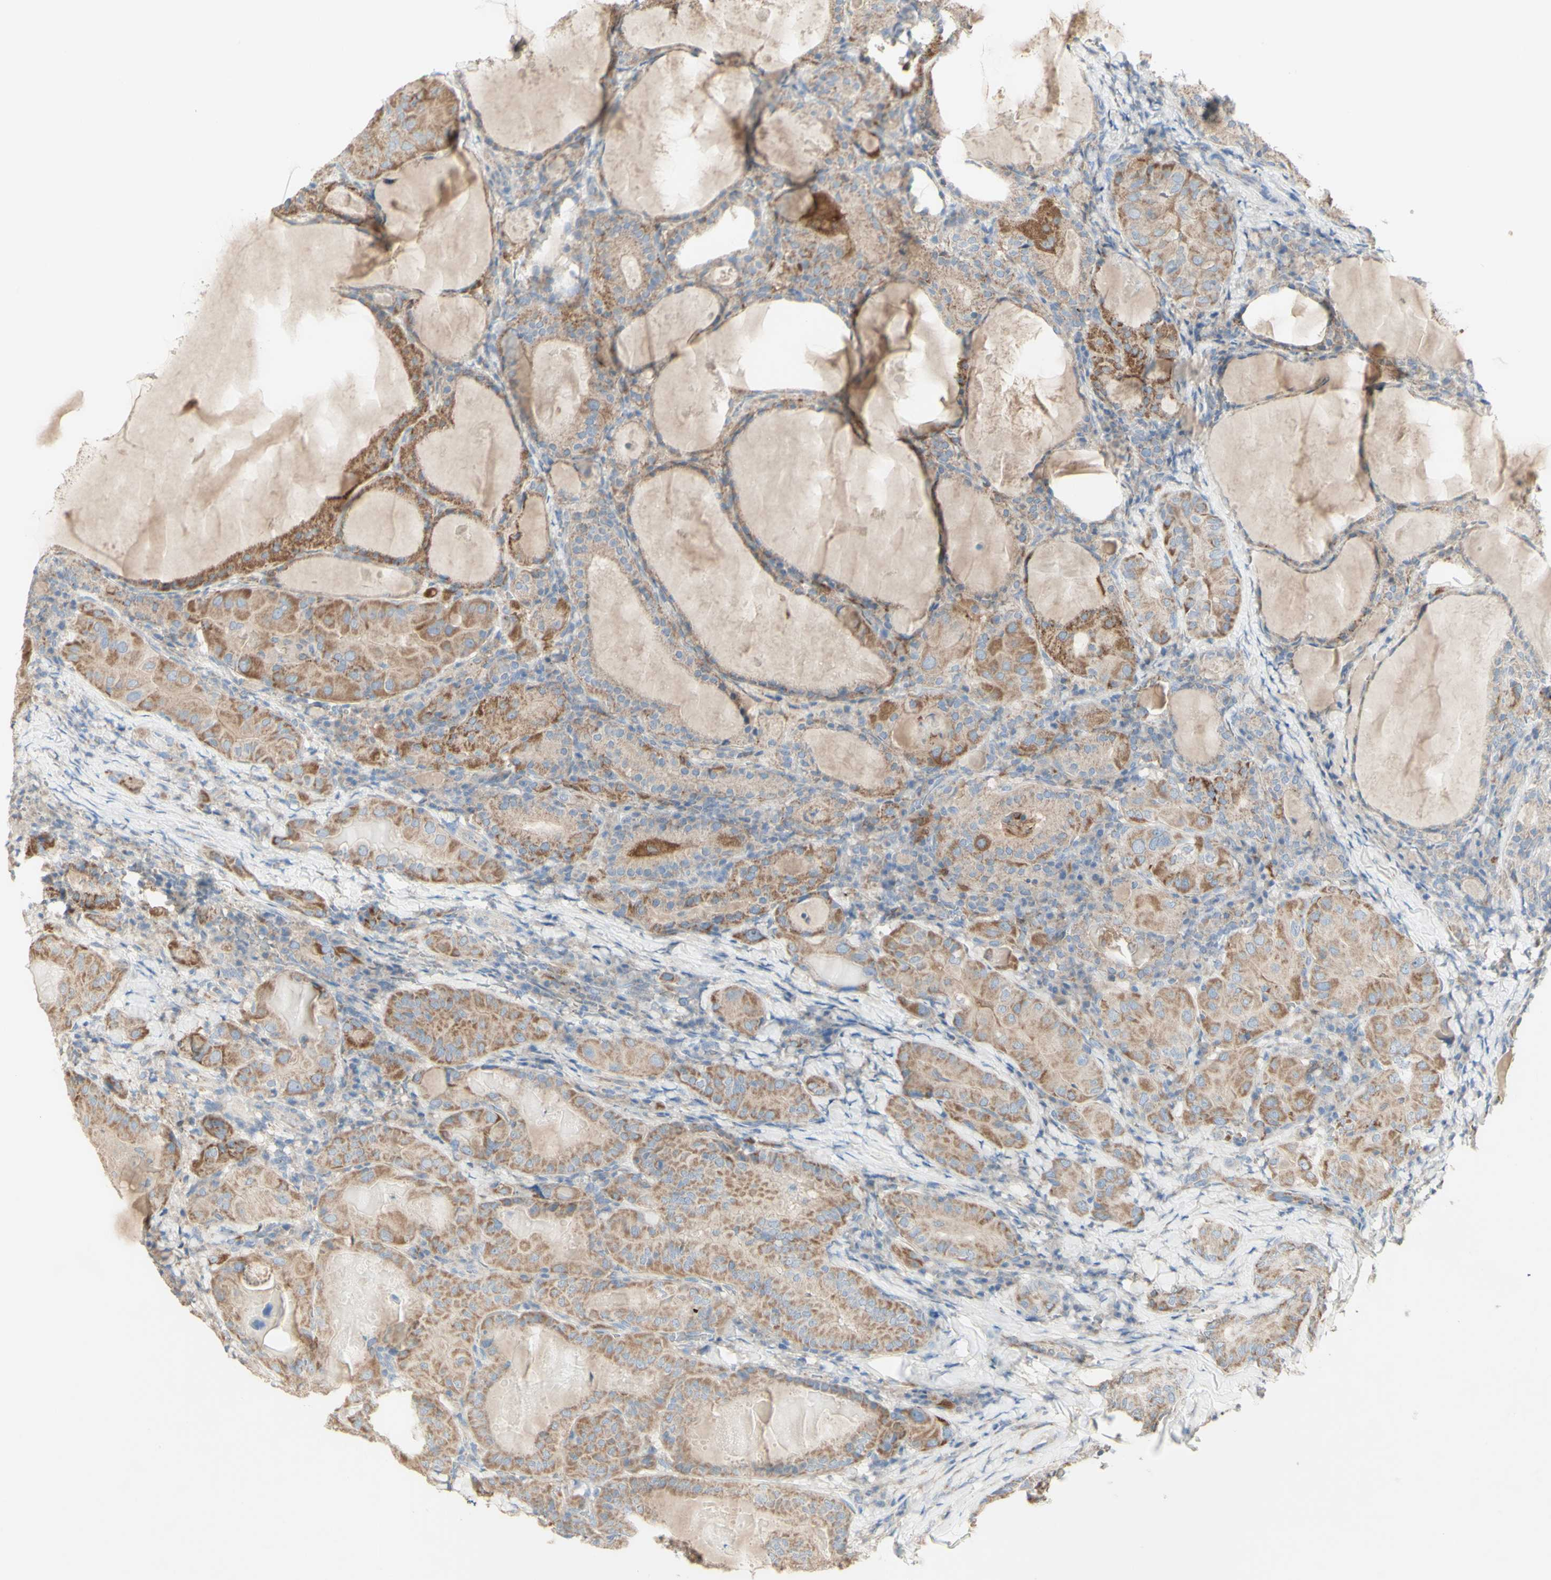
{"staining": {"intensity": "moderate", "quantity": "25%-75%", "location": "cytoplasmic/membranous"}, "tissue": "thyroid cancer", "cell_type": "Tumor cells", "image_type": "cancer", "snomed": [{"axis": "morphology", "description": "Papillary adenocarcinoma, NOS"}, {"axis": "topography", "description": "Thyroid gland"}], "caption": "Tumor cells demonstrate medium levels of moderate cytoplasmic/membranous positivity in about 25%-75% of cells in human thyroid cancer. The protein is stained brown, and the nuclei are stained in blue (DAB IHC with brightfield microscopy, high magnification).", "gene": "CNTNAP1", "patient": {"sex": "female", "age": 42}}